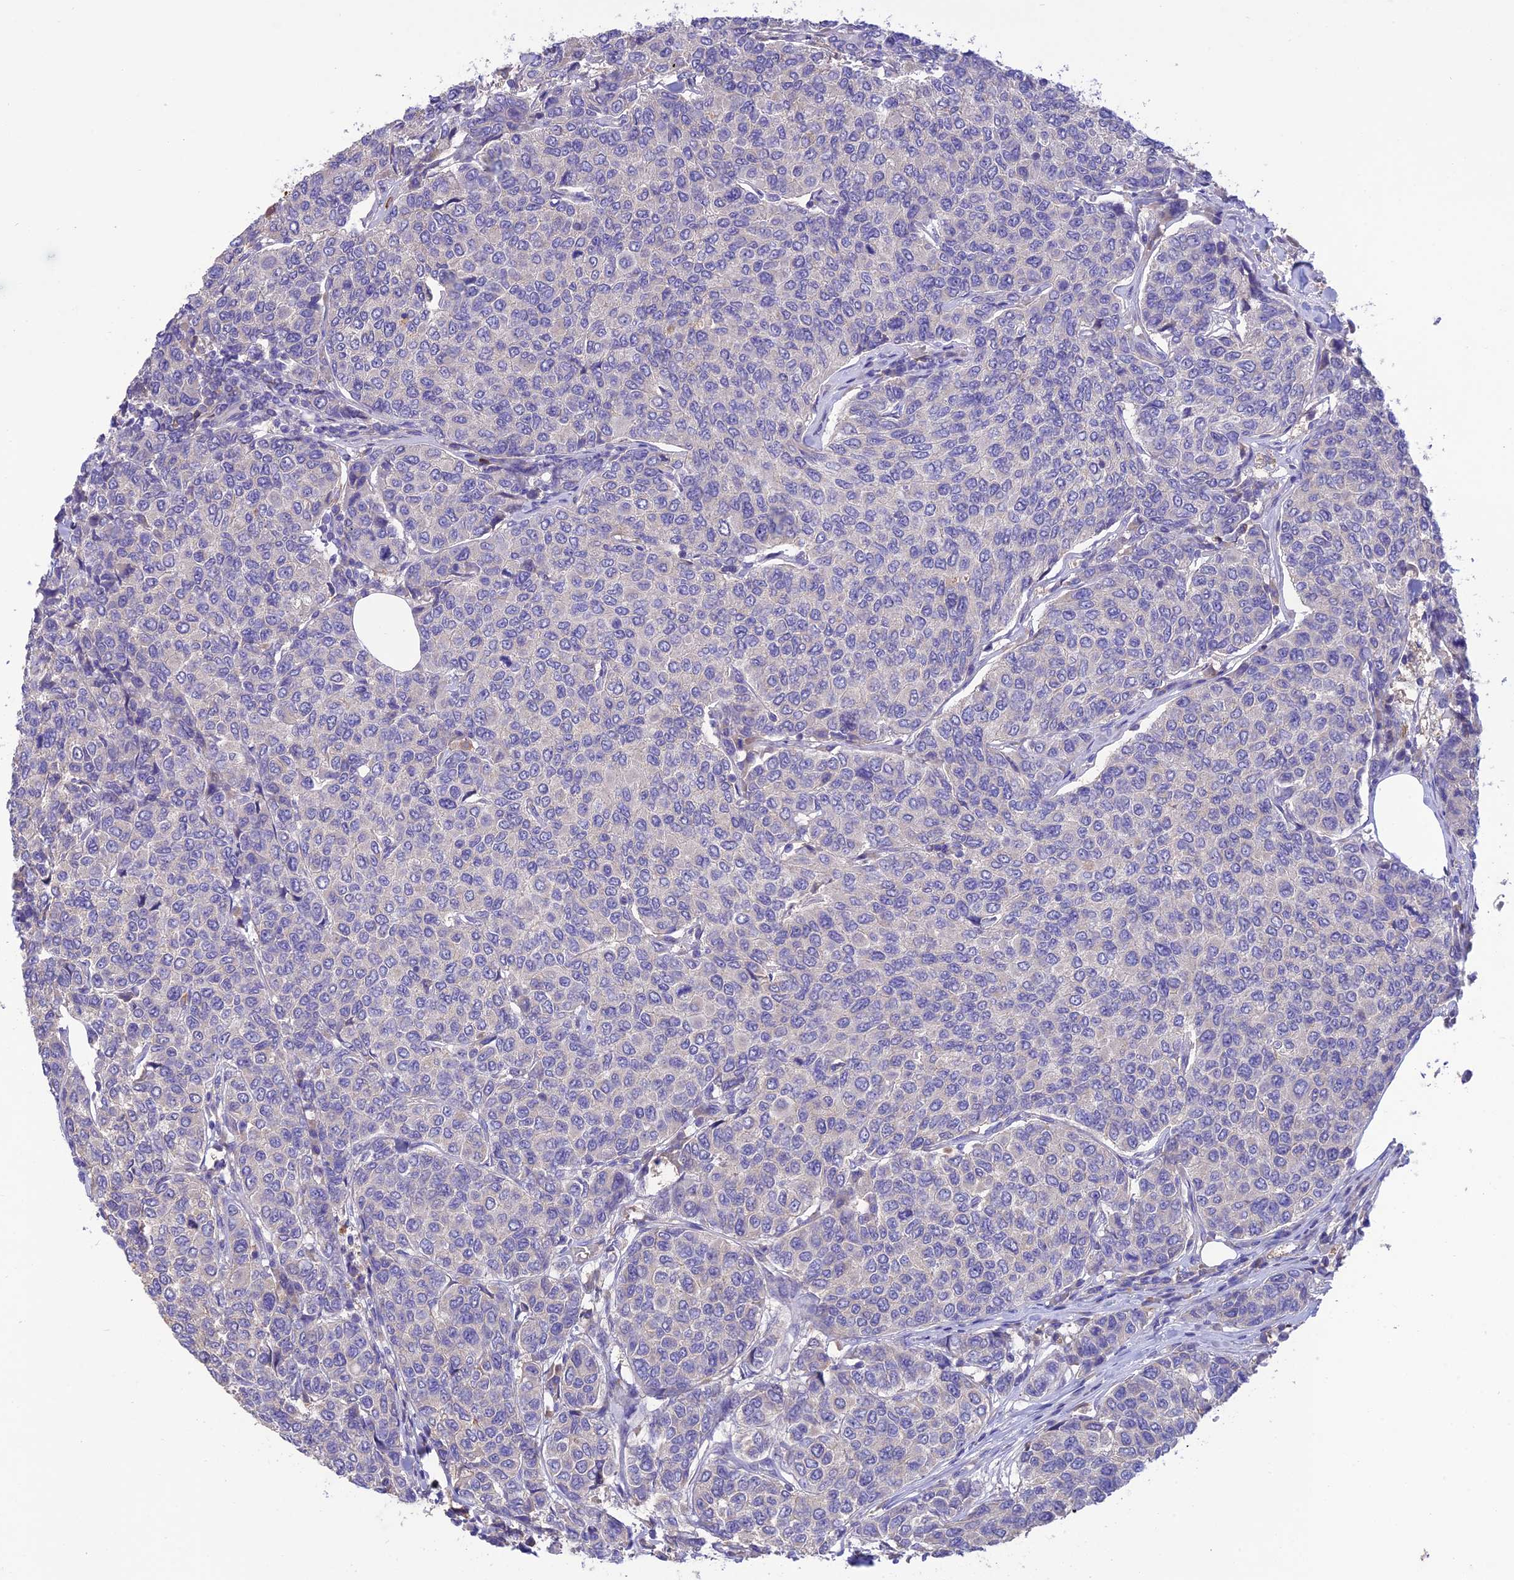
{"staining": {"intensity": "negative", "quantity": "none", "location": "none"}, "tissue": "breast cancer", "cell_type": "Tumor cells", "image_type": "cancer", "snomed": [{"axis": "morphology", "description": "Duct carcinoma"}, {"axis": "topography", "description": "Breast"}], "caption": "This micrograph is of breast intraductal carcinoma stained with immunohistochemistry (IHC) to label a protein in brown with the nuclei are counter-stained blue. There is no positivity in tumor cells. (Stains: DAB IHC with hematoxylin counter stain, Microscopy: brightfield microscopy at high magnification).", "gene": "SFT2D2", "patient": {"sex": "female", "age": 55}}